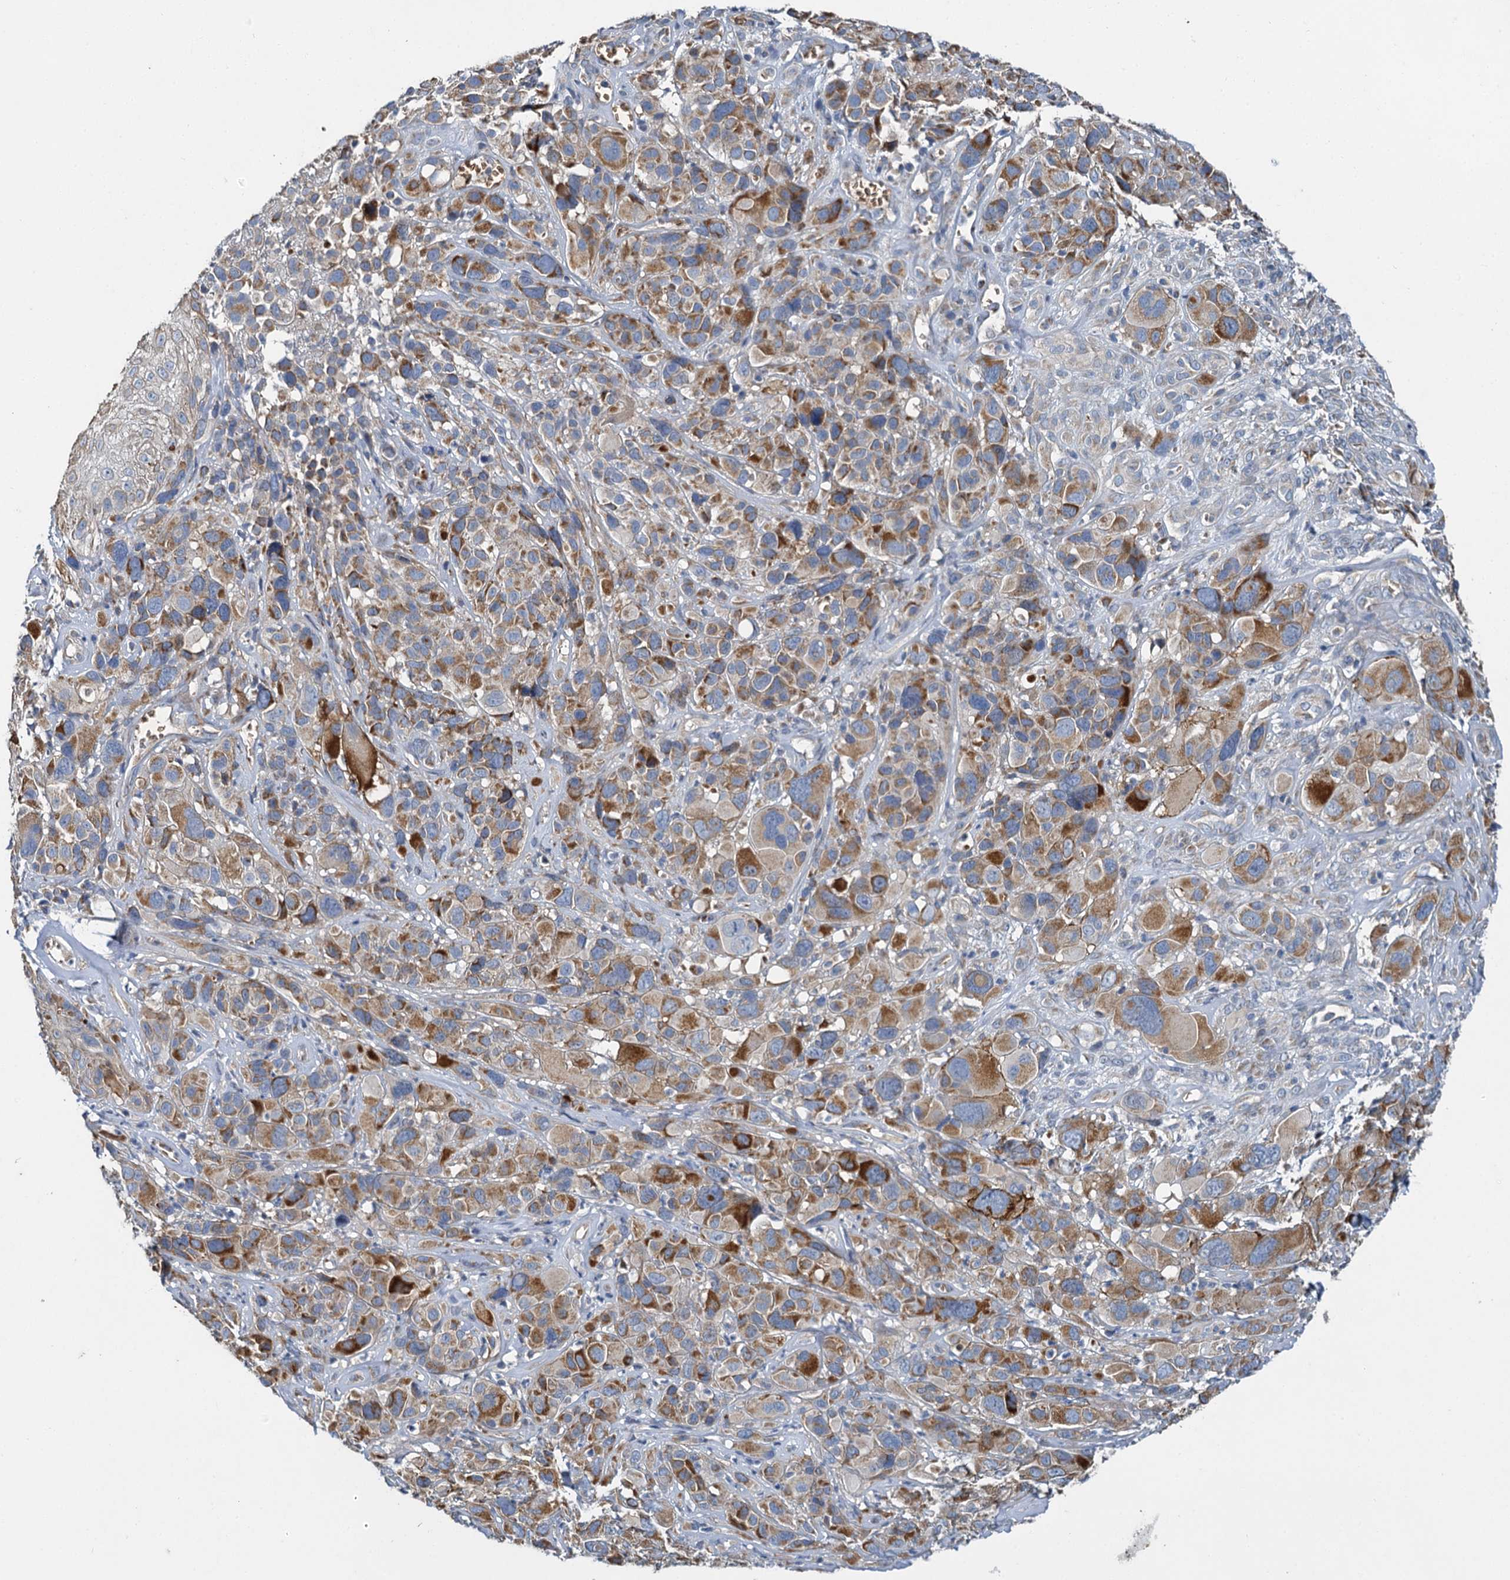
{"staining": {"intensity": "moderate", "quantity": "25%-75%", "location": "cytoplasmic/membranous"}, "tissue": "melanoma", "cell_type": "Tumor cells", "image_type": "cancer", "snomed": [{"axis": "morphology", "description": "Malignant melanoma, NOS"}, {"axis": "topography", "description": "Skin of trunk"}], "caption": "Protein expression analysis of human malignant melanoma reveals moderate cytoplasmic/membranous staining in about 25%-75% of tumor cells.", "gene": "BCS1L", "patient": {"sex": "male", "age": 71}}